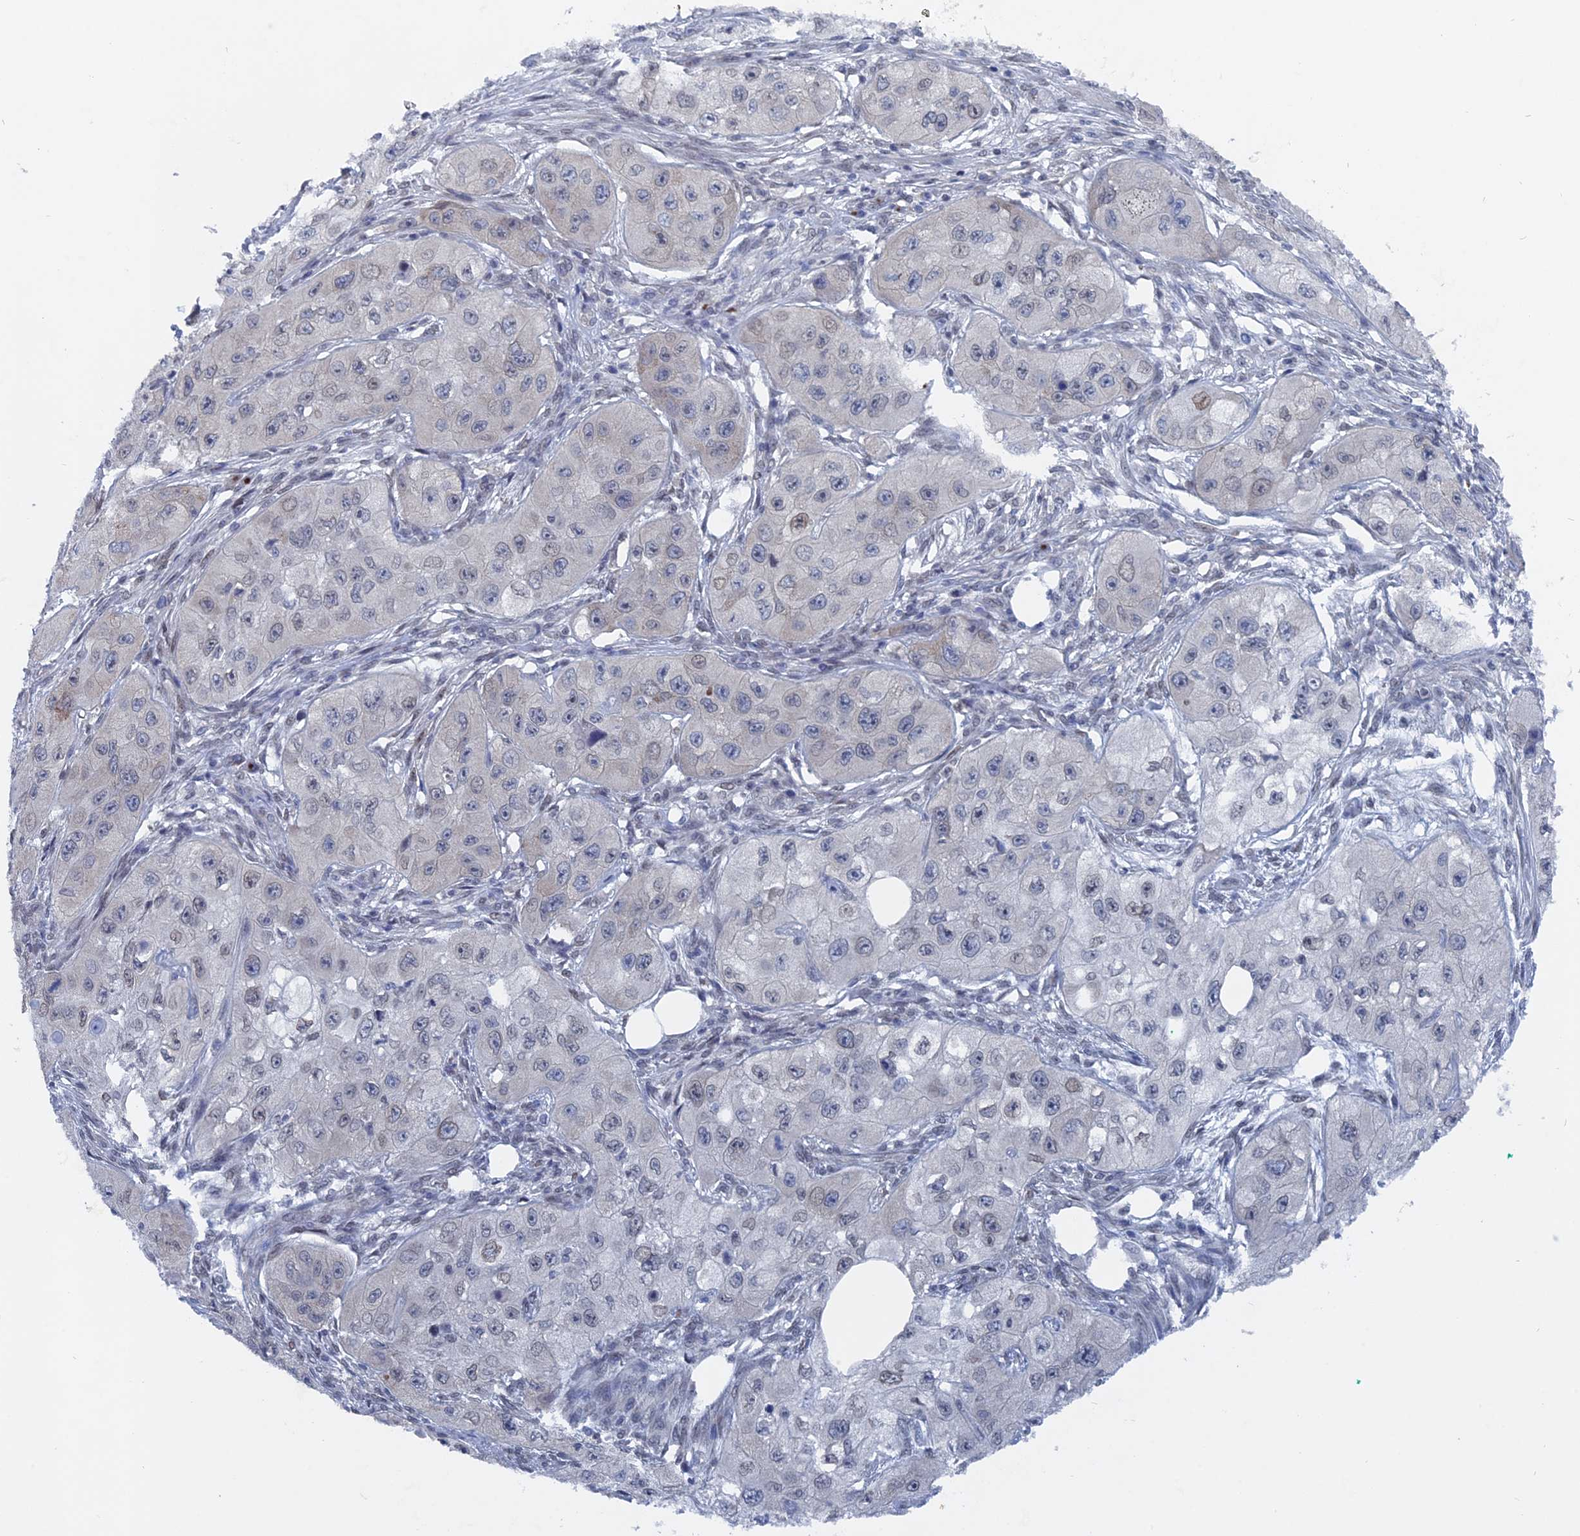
{"staining": {"intensity": "negative", "quantity": "none", "location": "none"}, "tissue": "skin cancer", "cell_type": "Tumor cells", "image_type": "cancer", "snomed": [{"axis": "morphology", "description": "Squamous cell carcinoma, NOS"}, {"axis": "topography", "description": "Skin"}, {"axis": "topography", "description": "Subcutis"}], "caption": "This is an immunohistochemistry (IHC) histopathology image of skin cancer (squamous cell carcinoma). There is no expression in tumor cells.", "gene": "MTRF1", "patient": {"sex": "male", "age": 73}}